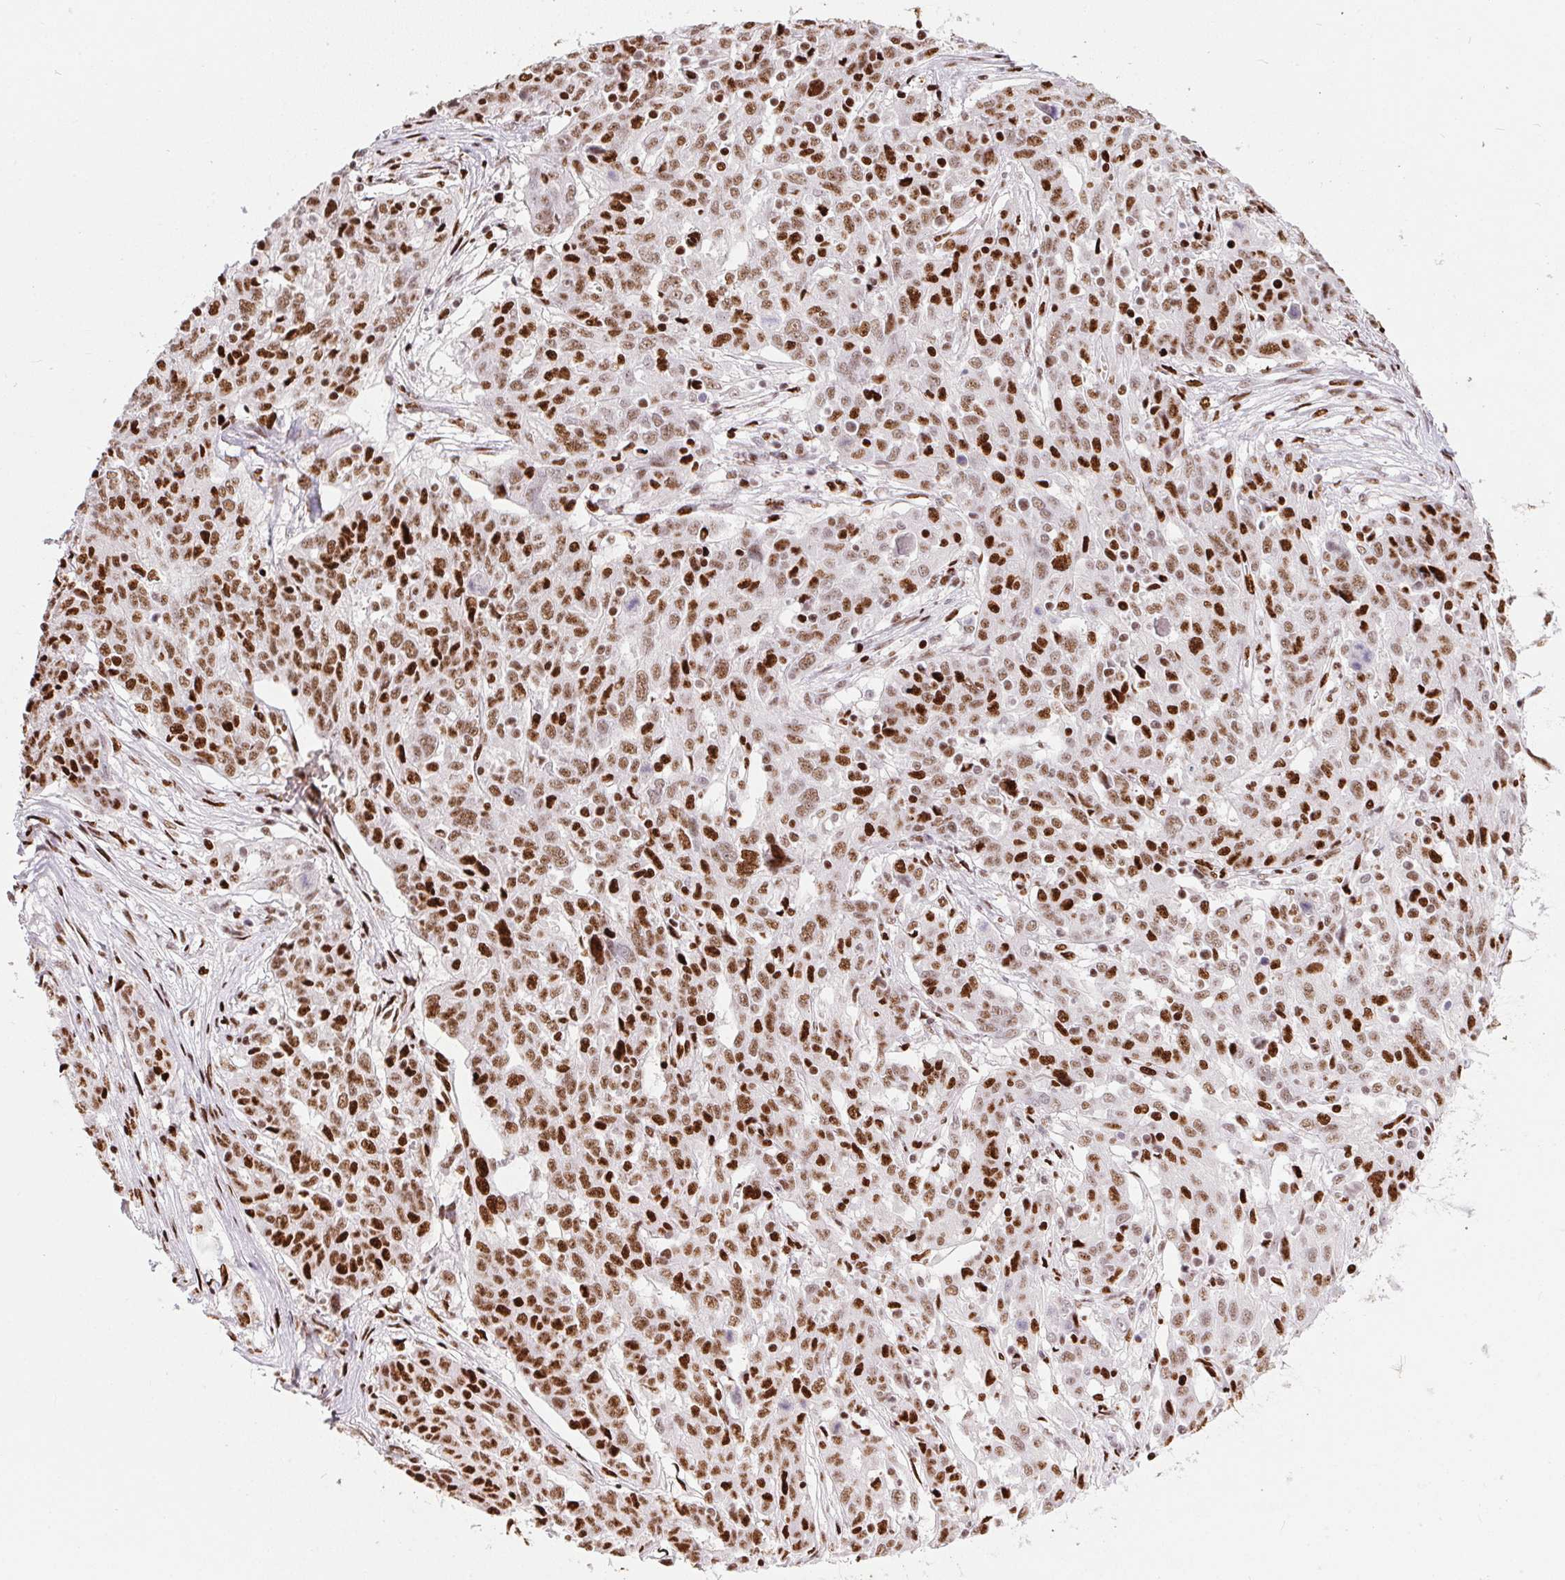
{"staining": {"intensity": "strong", "quantity": ">75%", "location": "nuclear"}, "tissue": "ovarian cancer", "cell_type": "Tumor cells", "image_type": "cancer", "snomed": [{"axis": "morphology", "description": "Cystadenocarcinoma, serous, NOS"}, {"axis": "topography", "description": "Ovary"}], "caption": "Immunohistochemical staining of ovarian cancer (serous cystadenocarcinoma) shows high levels of strong nuclear staining in about >75% of tumor cells.", "gene": "PAGE3", "patient": {"sex": "female", "age": 67}}